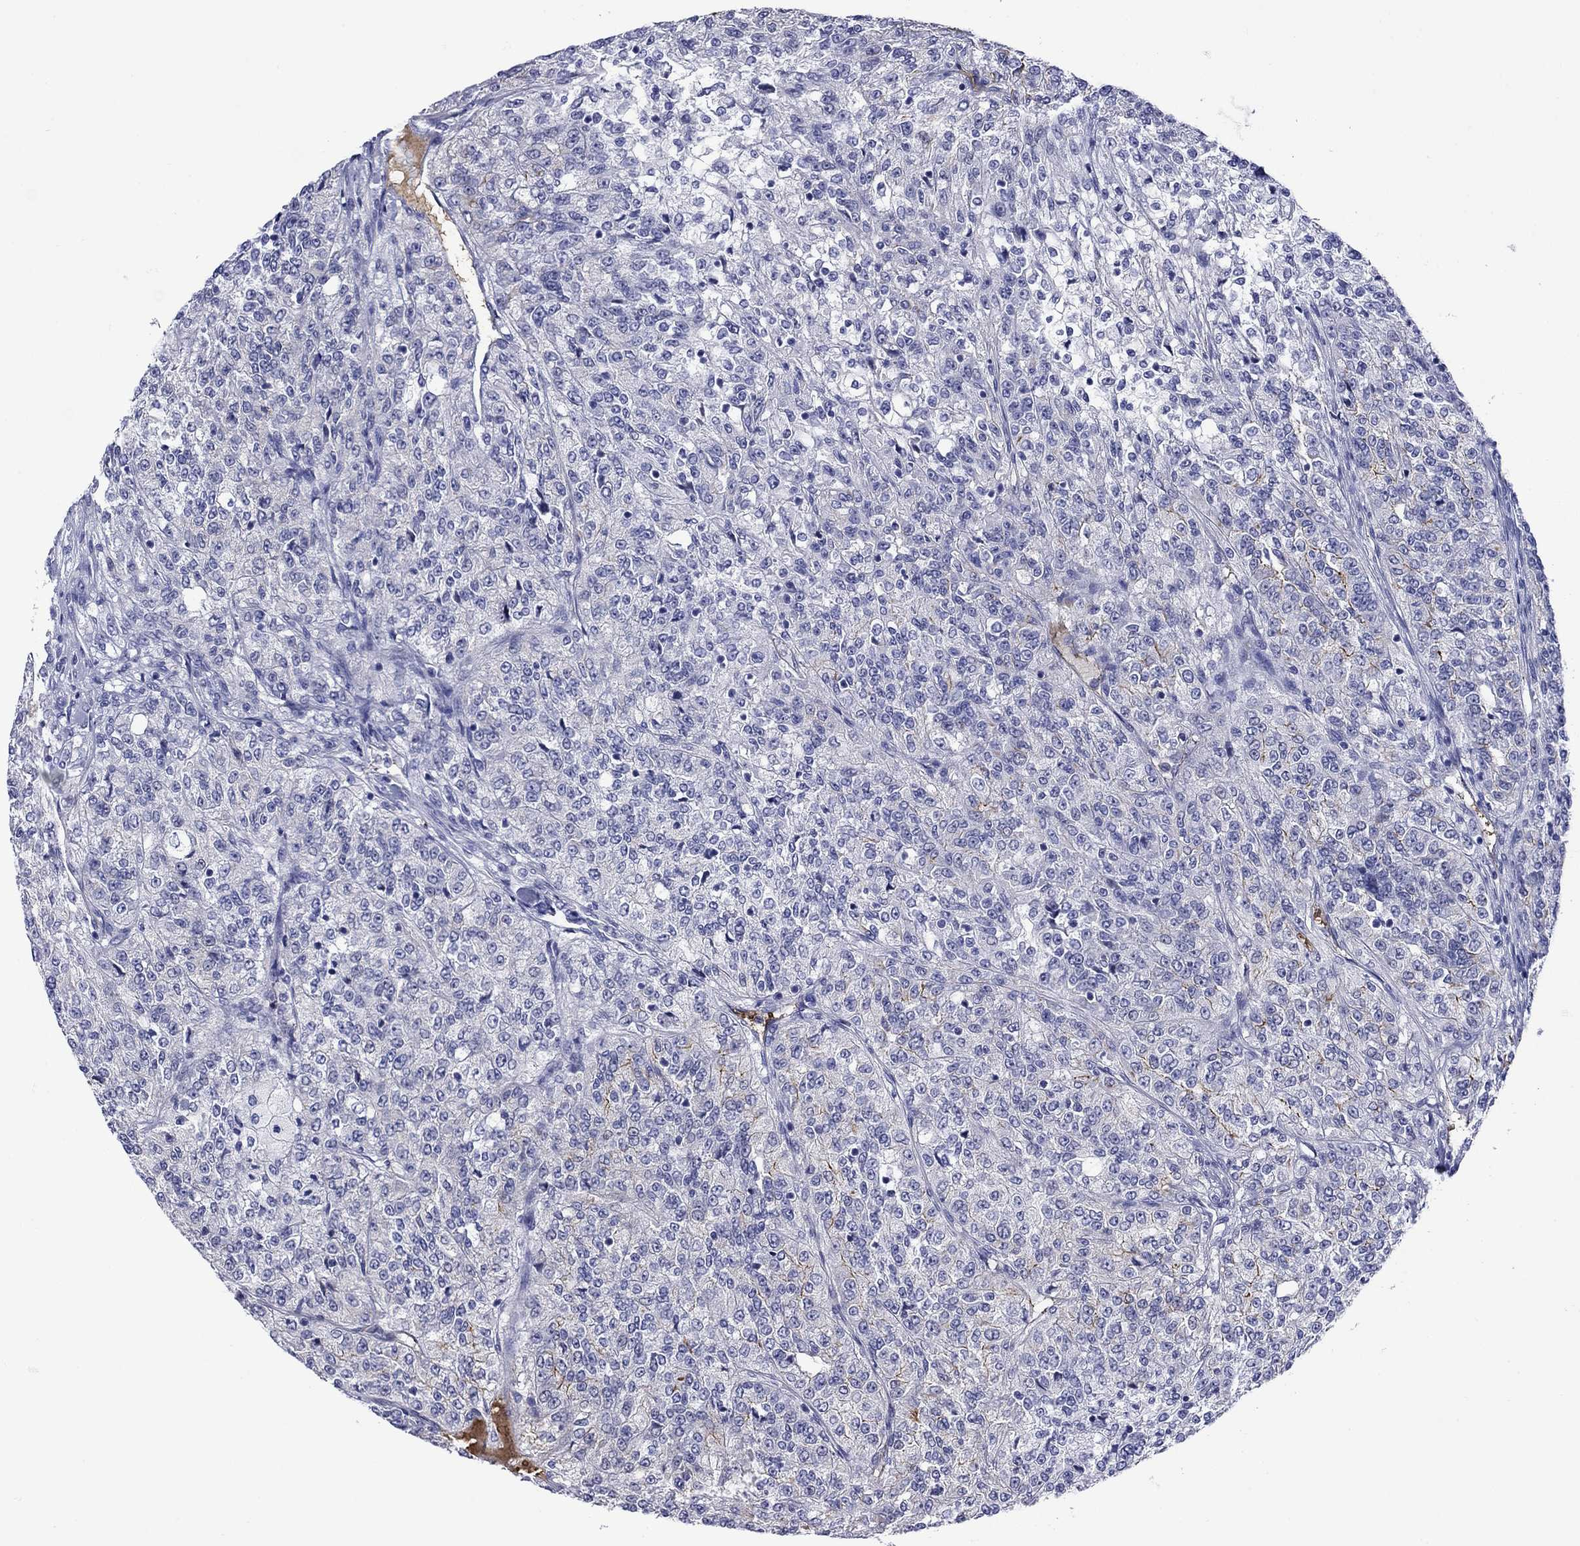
{"staining": {"intensity": "negative", "quantity": "none", "location": "none"}, "tissue": "renal cancer", "cell_type": "Tumor cells", "image_type": "cancer", "snomed": [{"axis": "morphology", "description": "Adenocarcinoma, NOS"}, {"axis": "topography", "description": "Kidney"}], "caption": "High power microscopy micrograph of an immunohistochemistry micrograph of renal adenocarcinoma, revealing no significant staining in tumor cells. (DAB (3,3'-diaminobenzidine) IHC, high magnification).", "gene": "APOA2", "patient": {"sex": "female", "age": 63}}